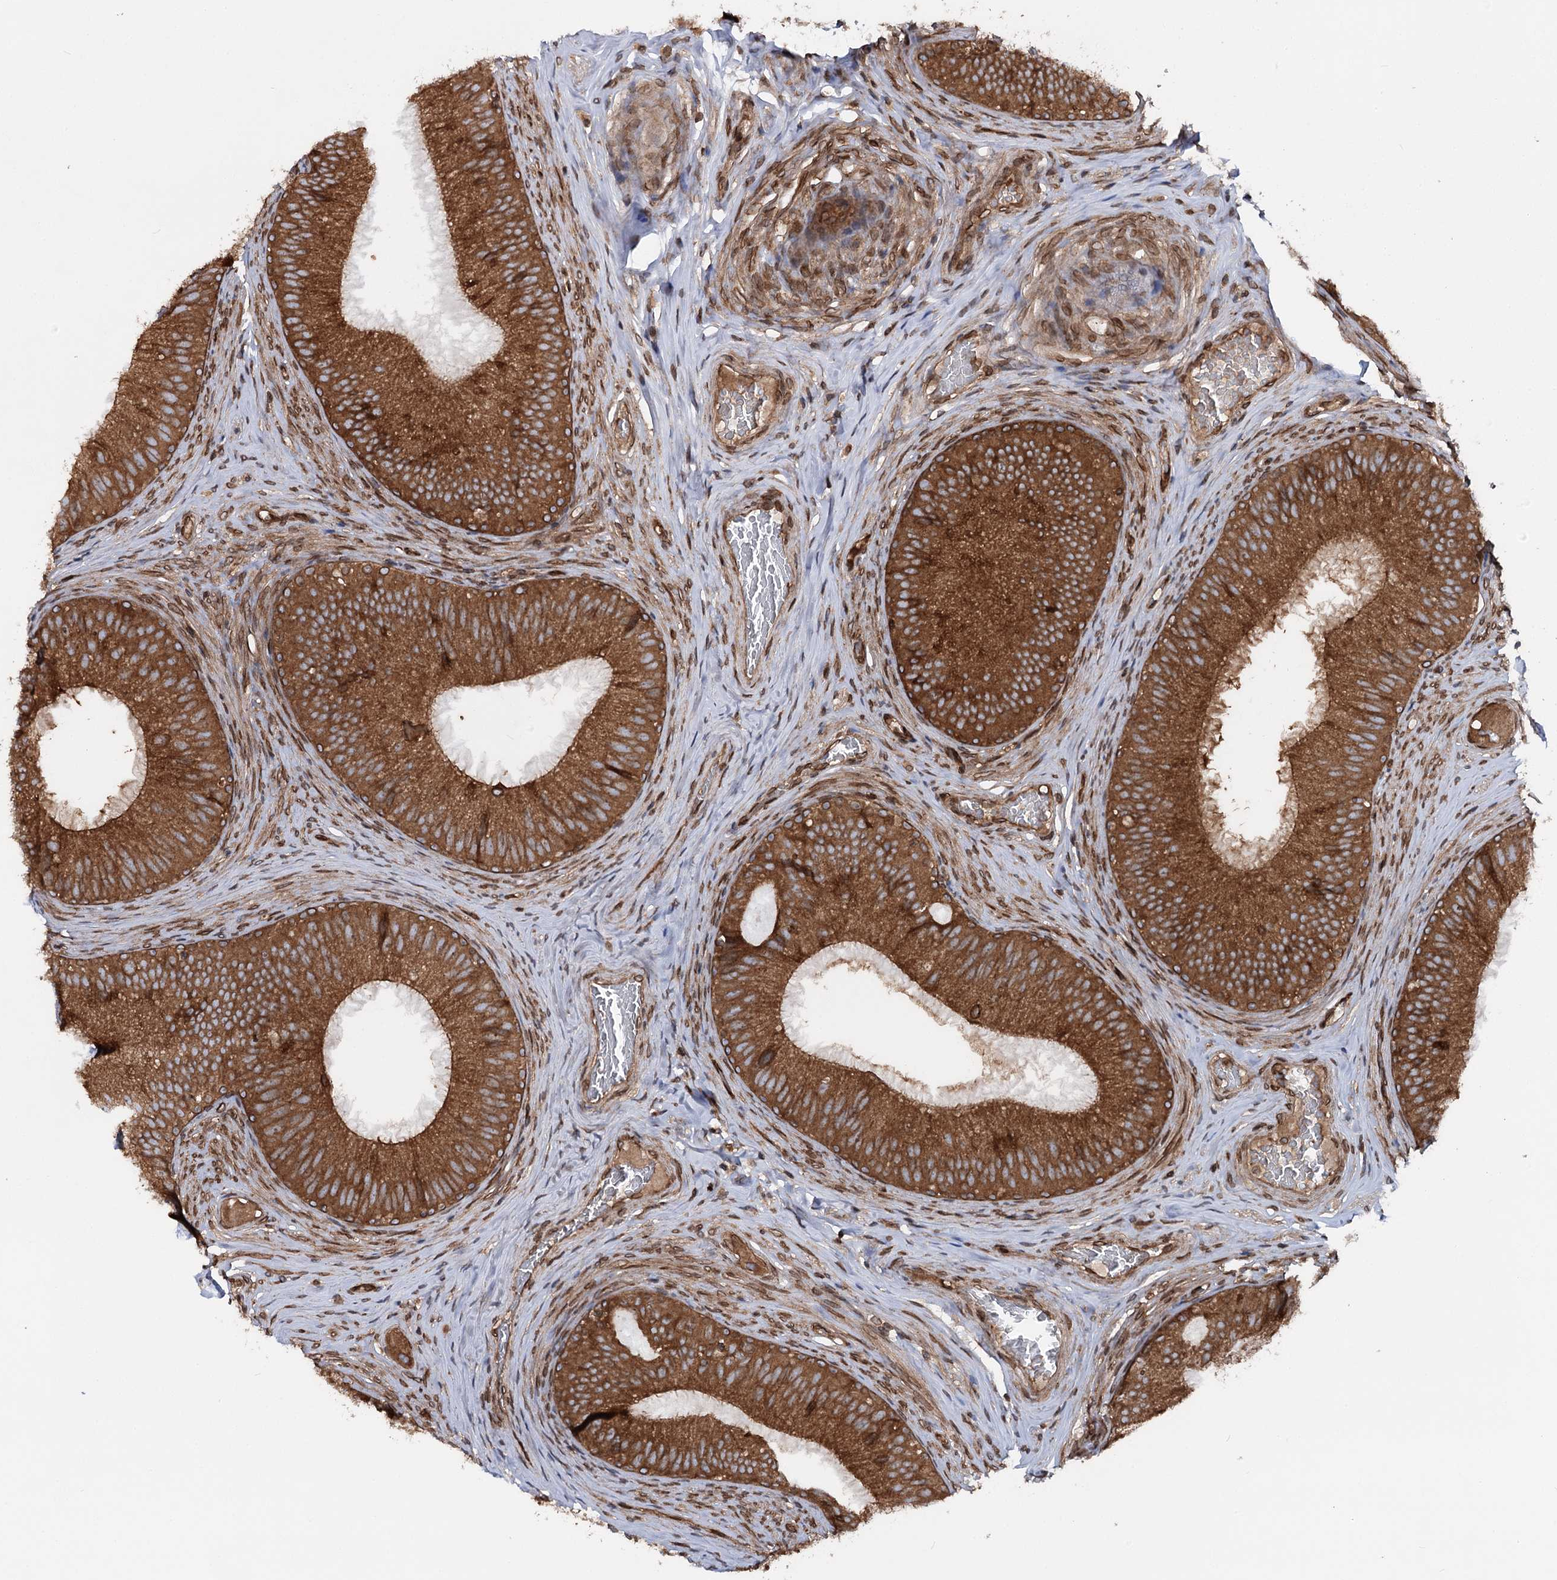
{"staining": {"intensity": "strong", "quantity": ">75%", "location": "cytoplasmic/membranous"}, "tissue": "epididymis", "cell_type": "Glandular cells", "image_type": "normal", "snomed": [{"axis": "morphology", "description": "Normal tissue, NOS"}, {"axis": "topography", "description": "Epididymis"}], "caption": "An immunohistochemistry histopathology image of unremarkable tissue is shown. Protein staining in brown highlights strong cytoplasmic/membranous positivity in epididymis within glandular cells.", "gene": "FGFR1OP2", "patient": {"sex": "male", "age": 34}}